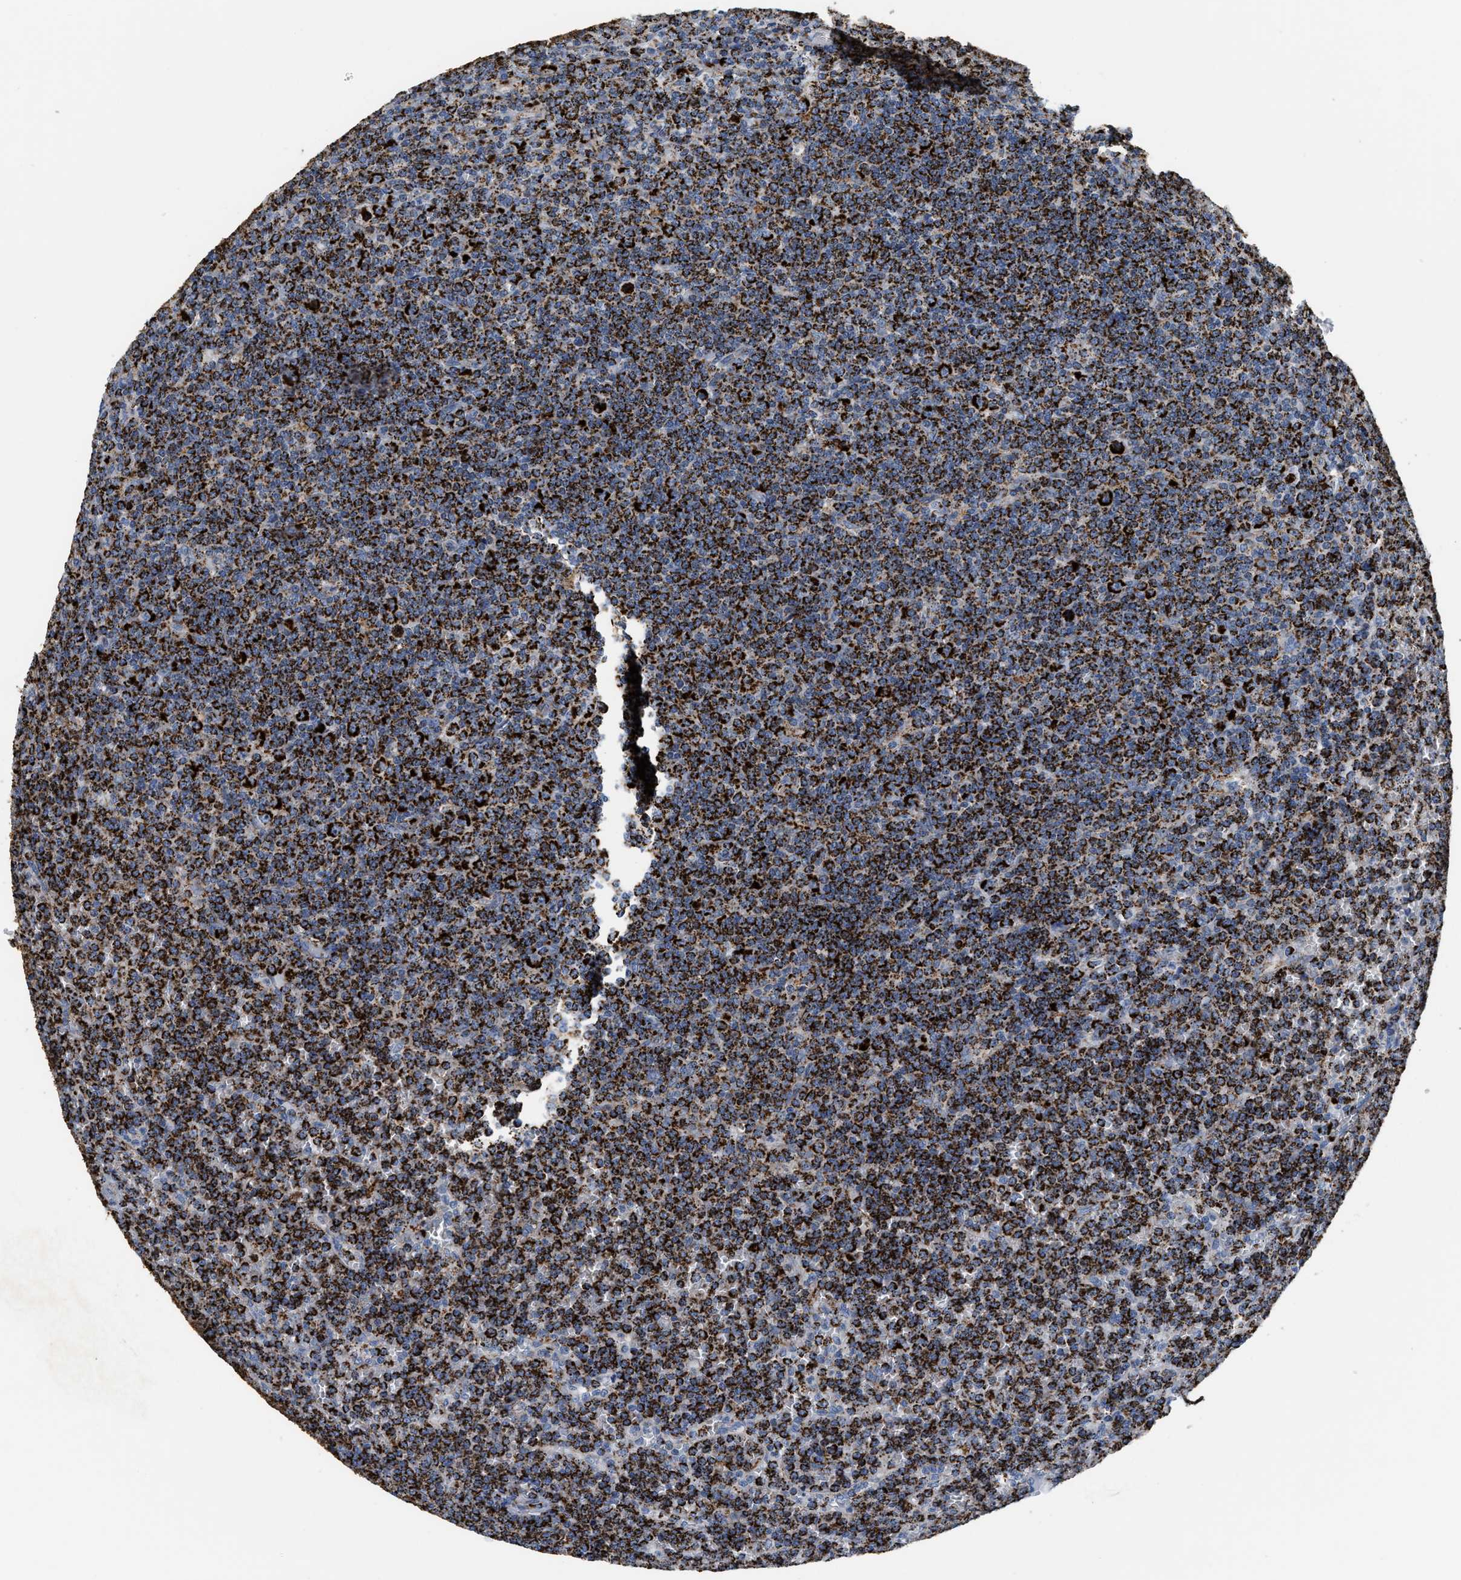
{"staining": {"intensity": "strong", "quantity": ">75%", "location": "cytoplasmic/membranous"}, "tissue": "lymphoma", "cell_type": "Tumor cells", "image_type": "cancer", "snomed": [{"axis": "morphology", "description": "Malignant lymphoma, non-Hodgkin's type, Low grade"}, {"axis": "topography", "description": "Spleen"}], "caption": "Protein staining of lymphoma tissue exhibits strong cytoplasmic/membranous expression in approximately >75% of tumor cells. (Brightfield microscopy of DAB IHC at high magnification).", "gene": "SHMT2", "patient": {"sex": "female", "age": 19}}